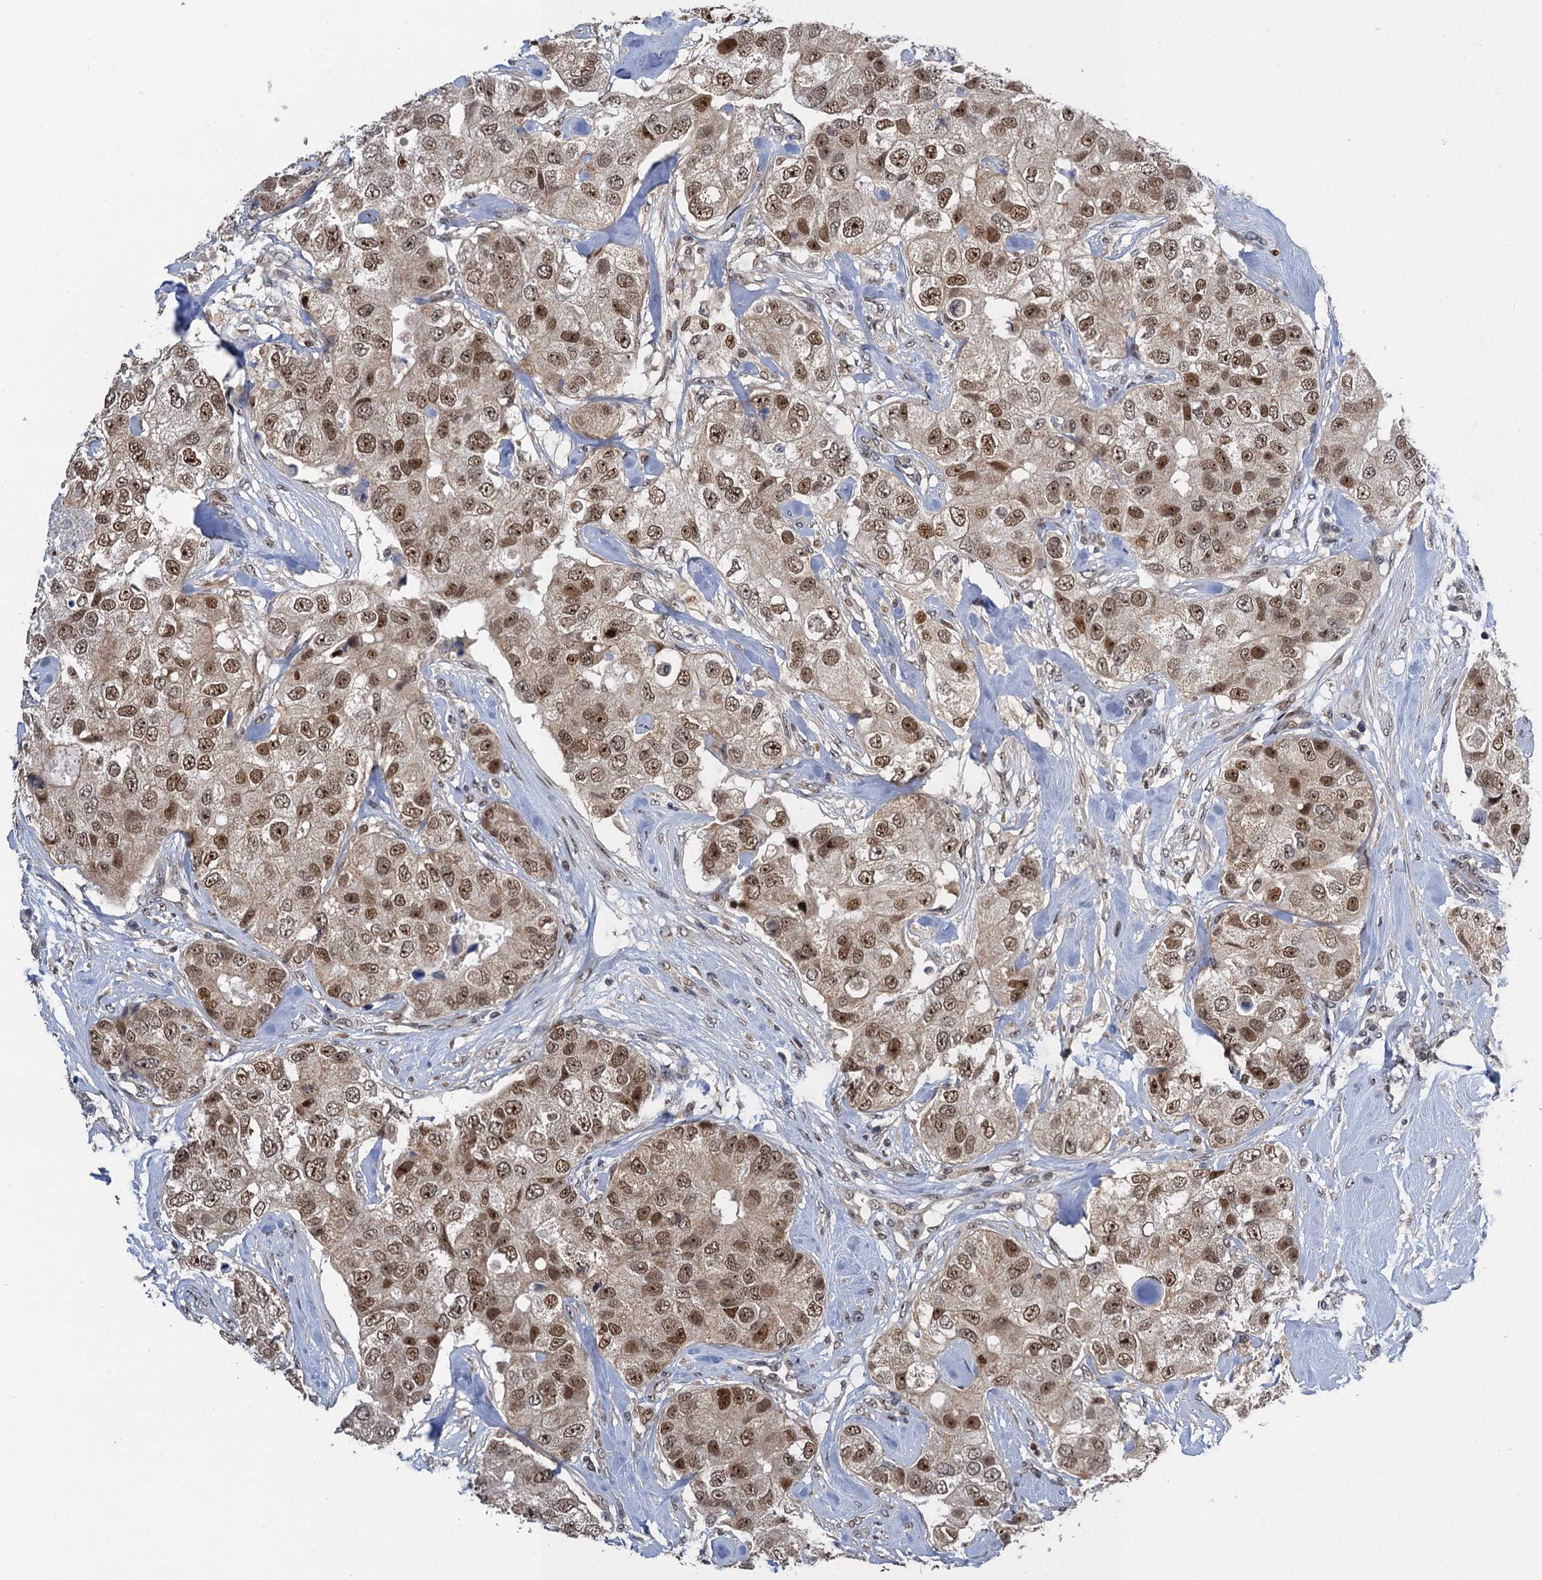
{"staining": {"intensity": "moderate", "quantity": ">75%", "location": "nuclear"}, "tissue": "breast cancer", "cell_type": "Tumor cells", "image_type": "cancer", "snomed": [{"axis": "morphology", "description": "Duct carcinoma"}, {"axis": "topography", "description": "Breast"}], "caption": "A medium amount of moderate nuclear staining is seen in about >75% of tumor cells in breast cancer tissue.", "gene": "ZAR1L", "patient": {"sex": "female", "age": 62}}